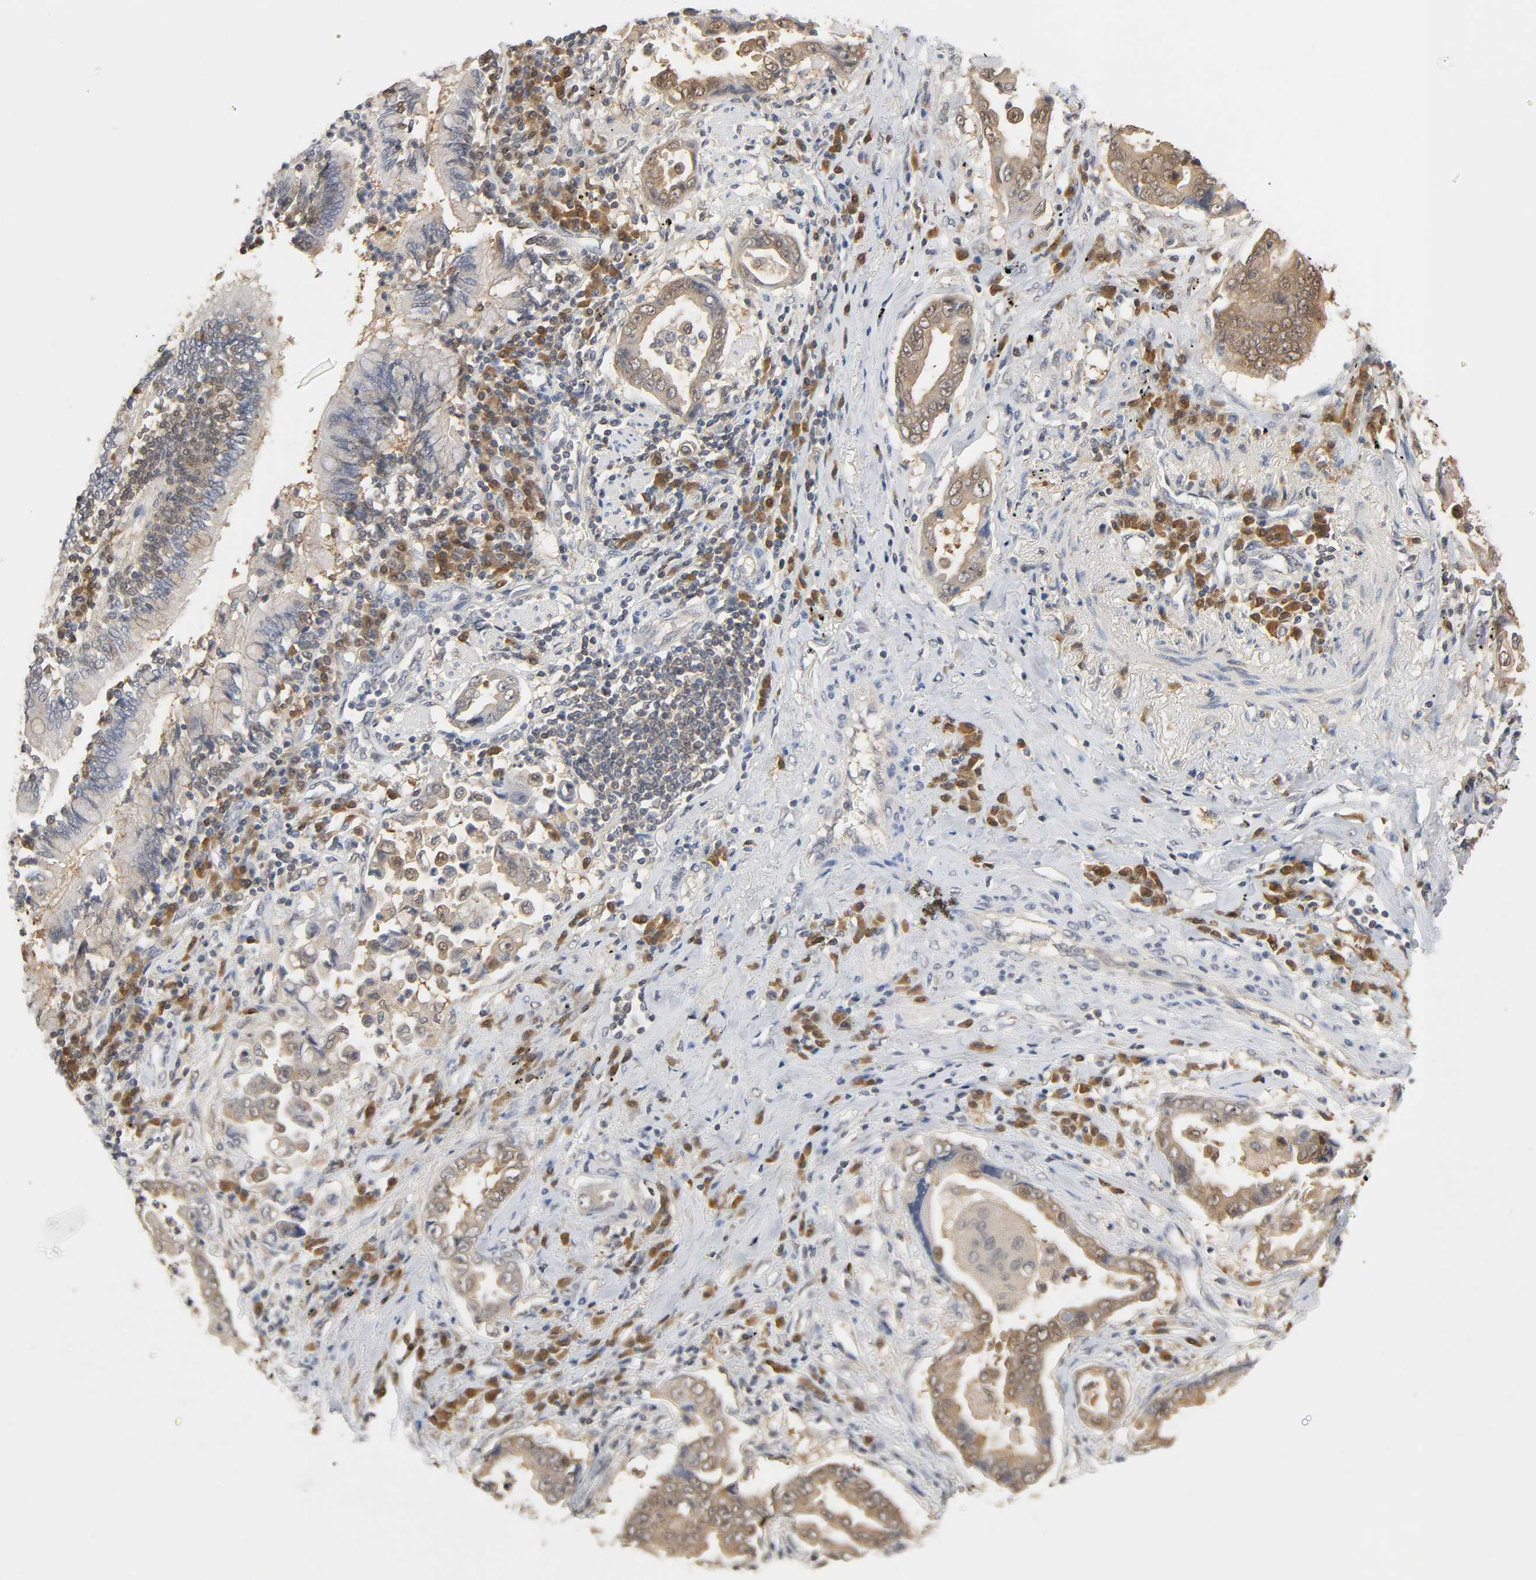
{"staining": {"intensity": "moderate", "quantity": ">75%", "location": "cytoplasmic/membranous"}, "tissue": "lung cancer", "cell_type": "Tumor cells", "image_type": "cancer", "snomed": [{"axis": "morphology", "description": "Normal tissue, NOS"}, {"axis": "morphology", "description": "Inflammation, NOS"}, {"axis": "morphology", "description": "Adenocarcinoma, NOS"}, {"axis": "topography", "description": "Lung"}], "caption": "Human lung cancer (adenocarcinoma) stained with a protein marker shows moderate staining in tumor cells.", "gene": "MIF", "patient": {"sex": "female", "age": 64}}